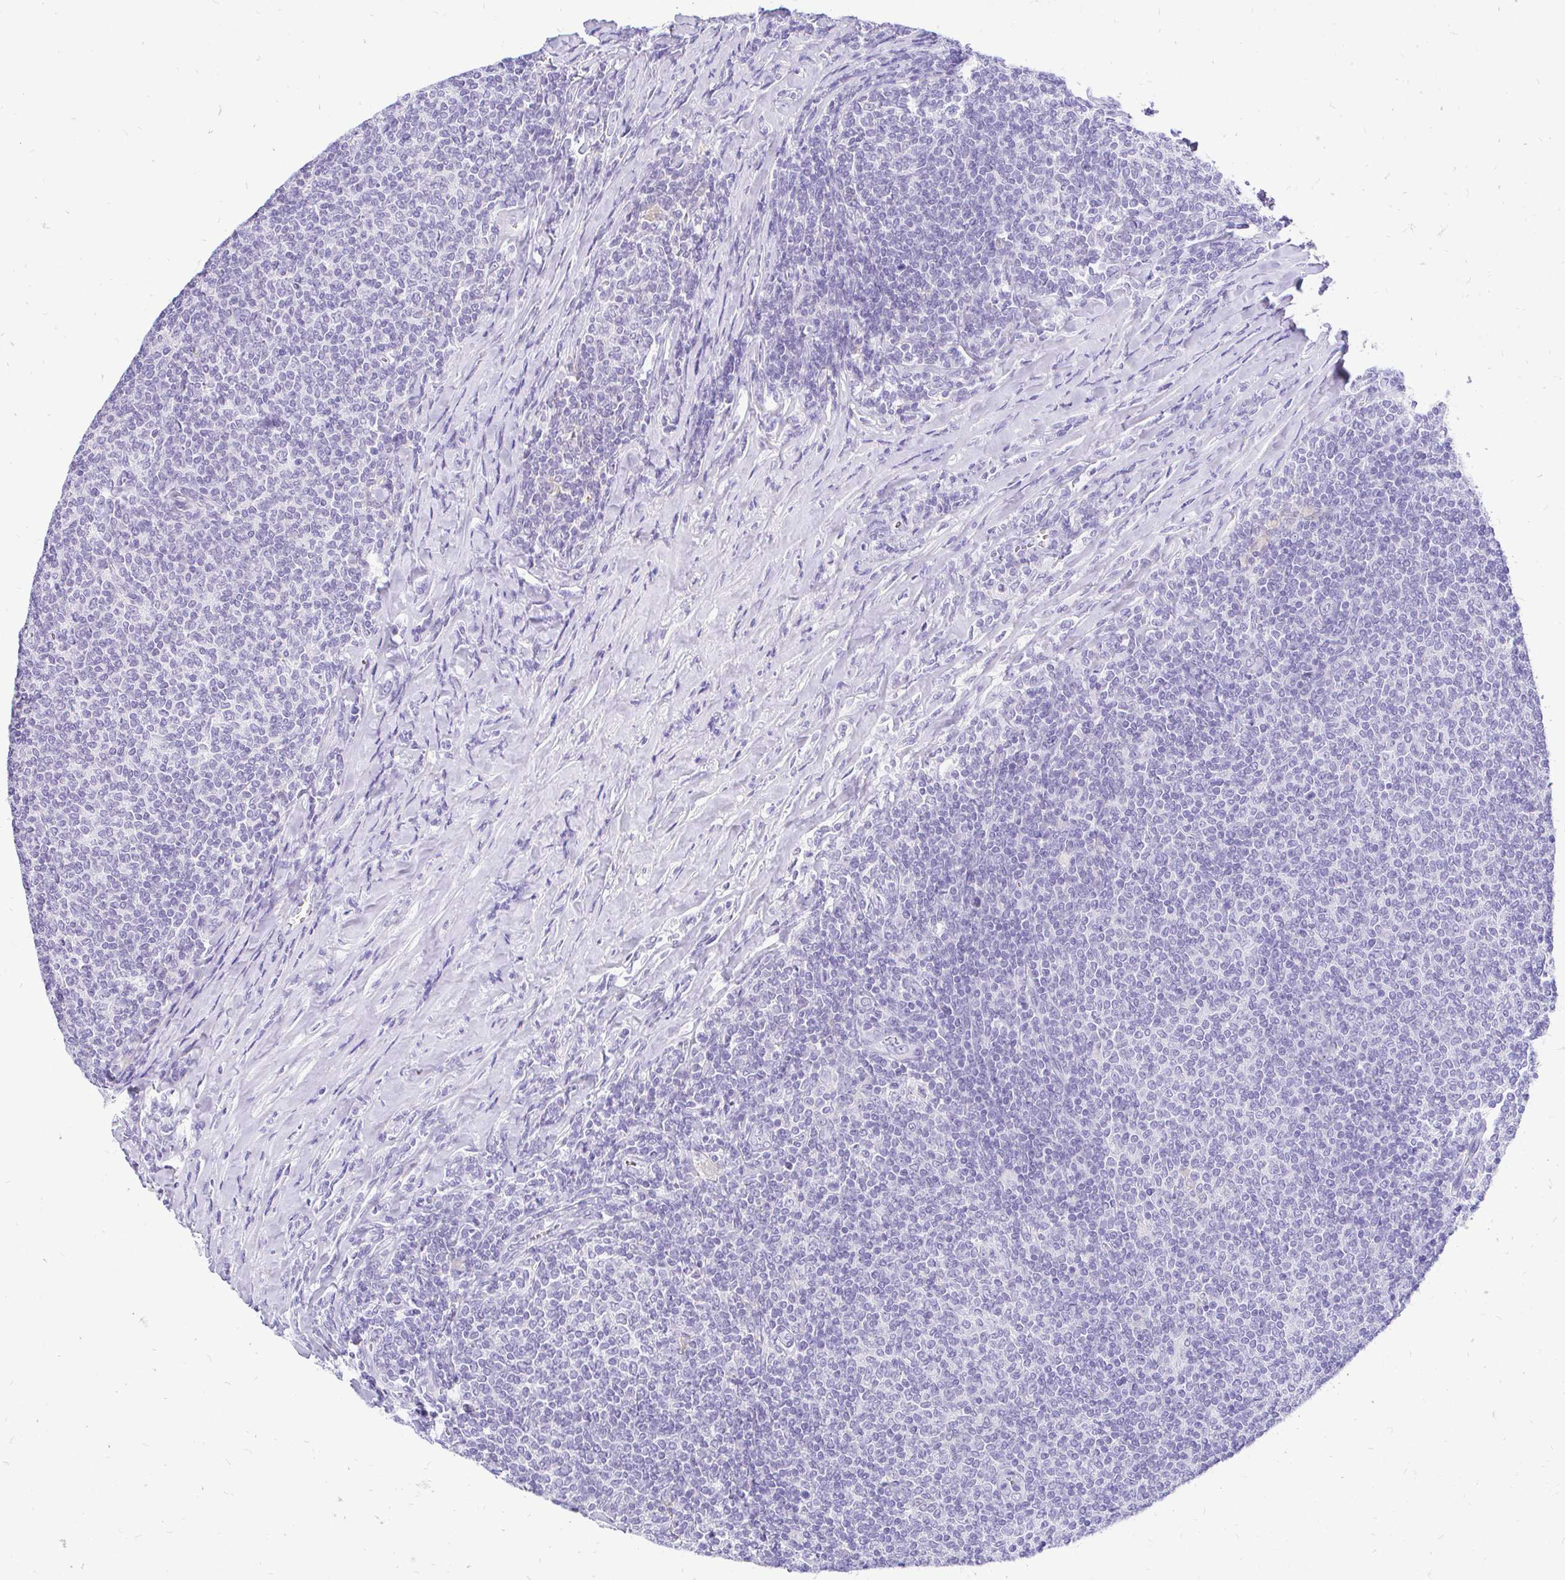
{"staining": {"intensity": "negative", "quantity": "none", "location": "none"}, "tissue": "lymphoma", "cell_type": "Tumor cells", "image_type": "cancer", "snomed": [{"axis": "morphology", "description": "Malignant lymphoma, non-Hodgkin's type, Low grade"}, {"axis": "topography", "description": "Lymph node"}], "caption": "The photomicrograph displays no significant staining in tumor cells of lymphoma. Nuclei are stained in blue.", "gene": "FATE1", "patient": {"sex": "male", "age": 52}}